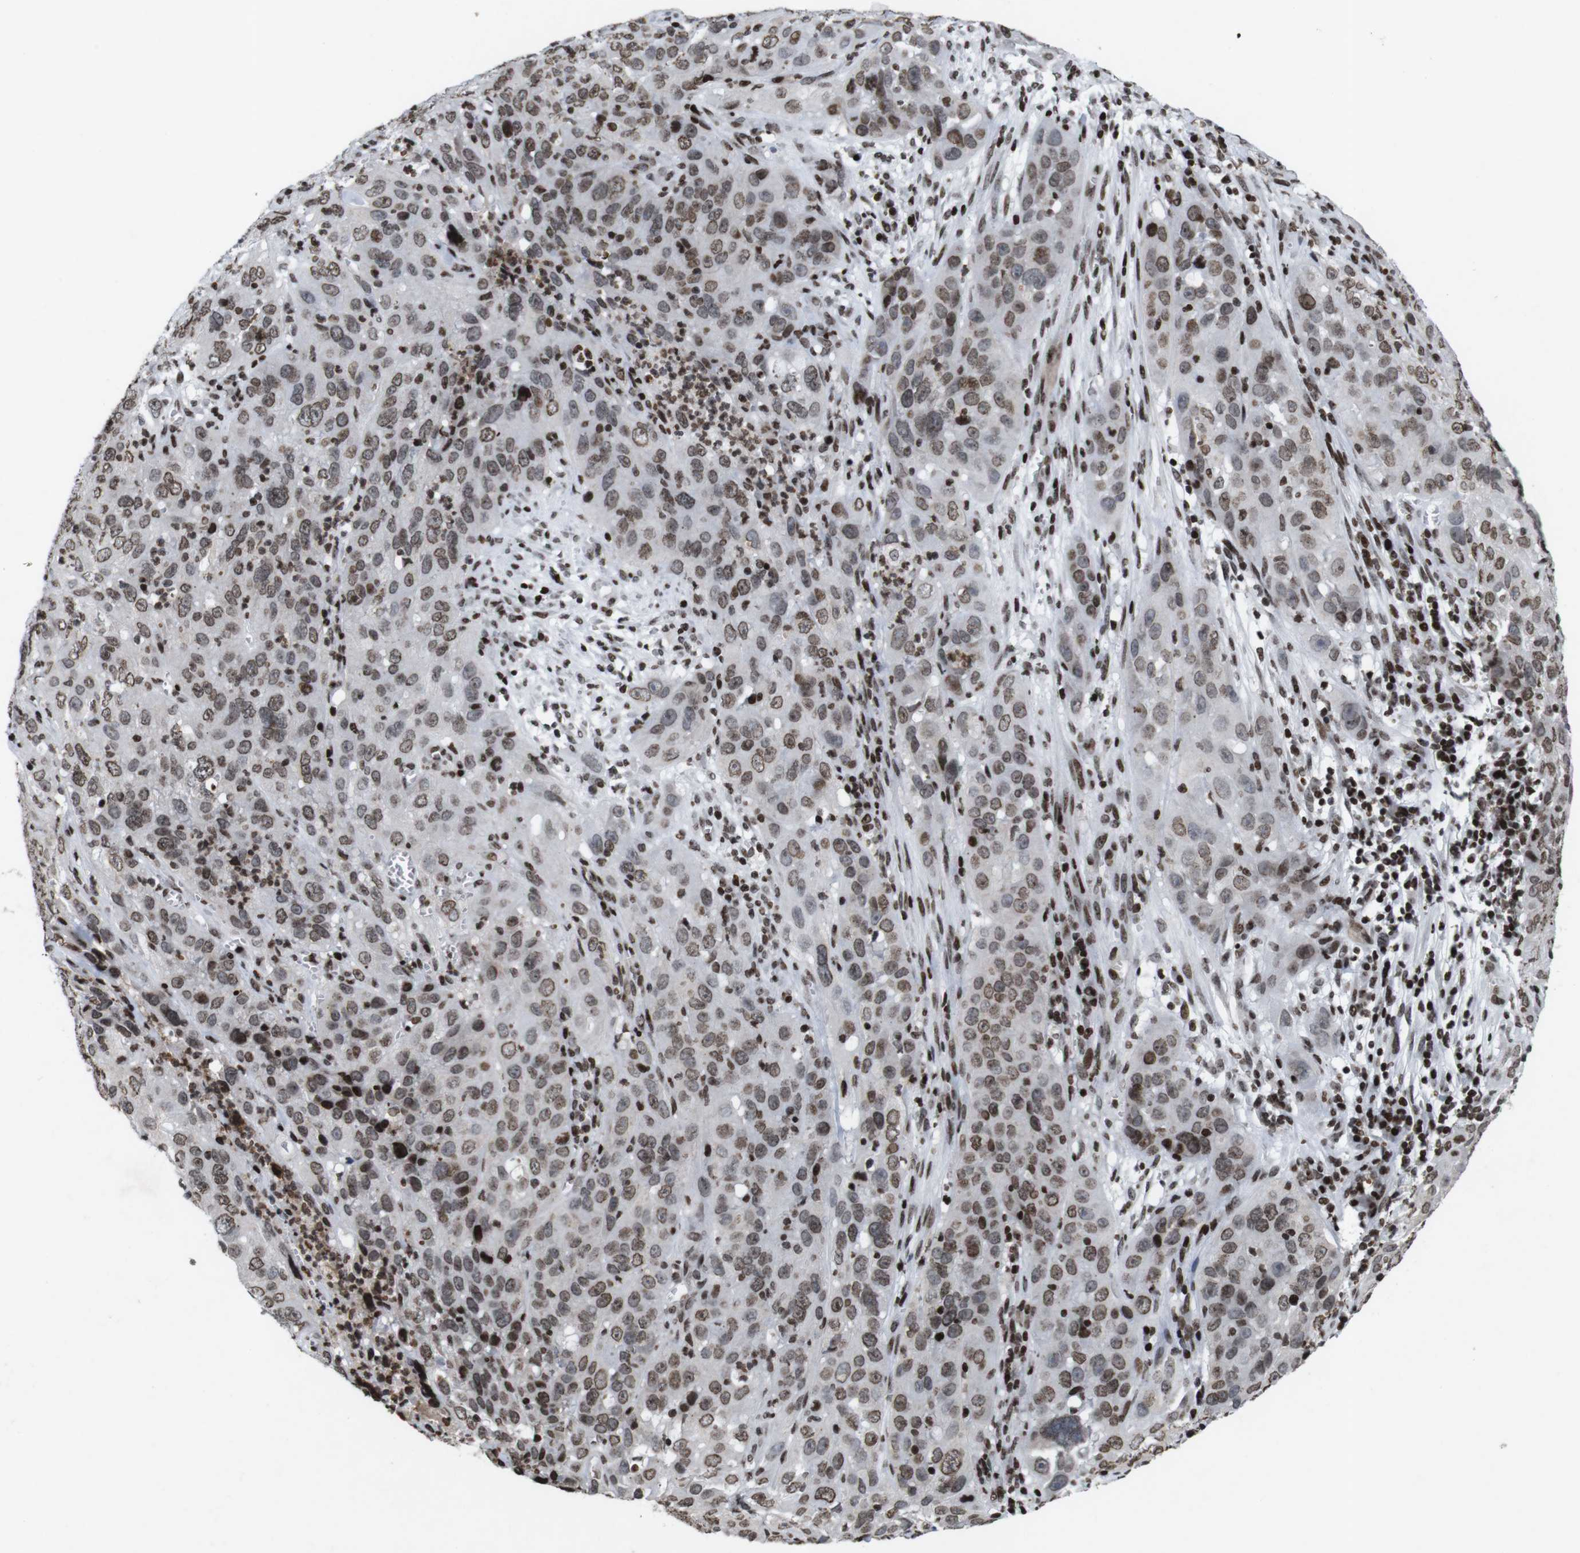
{"staining": {"intensity": "moderate", "quantity": ">75%", "location": "nuclear"}, "tissue": "cervical cancer", "cell_type": "Tumor cells", "image_type": "cancer", "snomed": [{"axis": "morphology", "description": "Squamous cell carcinoma, NOS"}, {"axis": "topography", "description": "Cervix"}], "caption": "Squamous cell carcinoma (cervical) was stained to show a protein in brown. There is medium levels of moderate nuclear expression in about >75% of tumor cells.", "gene": "MAGEH1", "patient": {"sex": "female", "age": 32}}